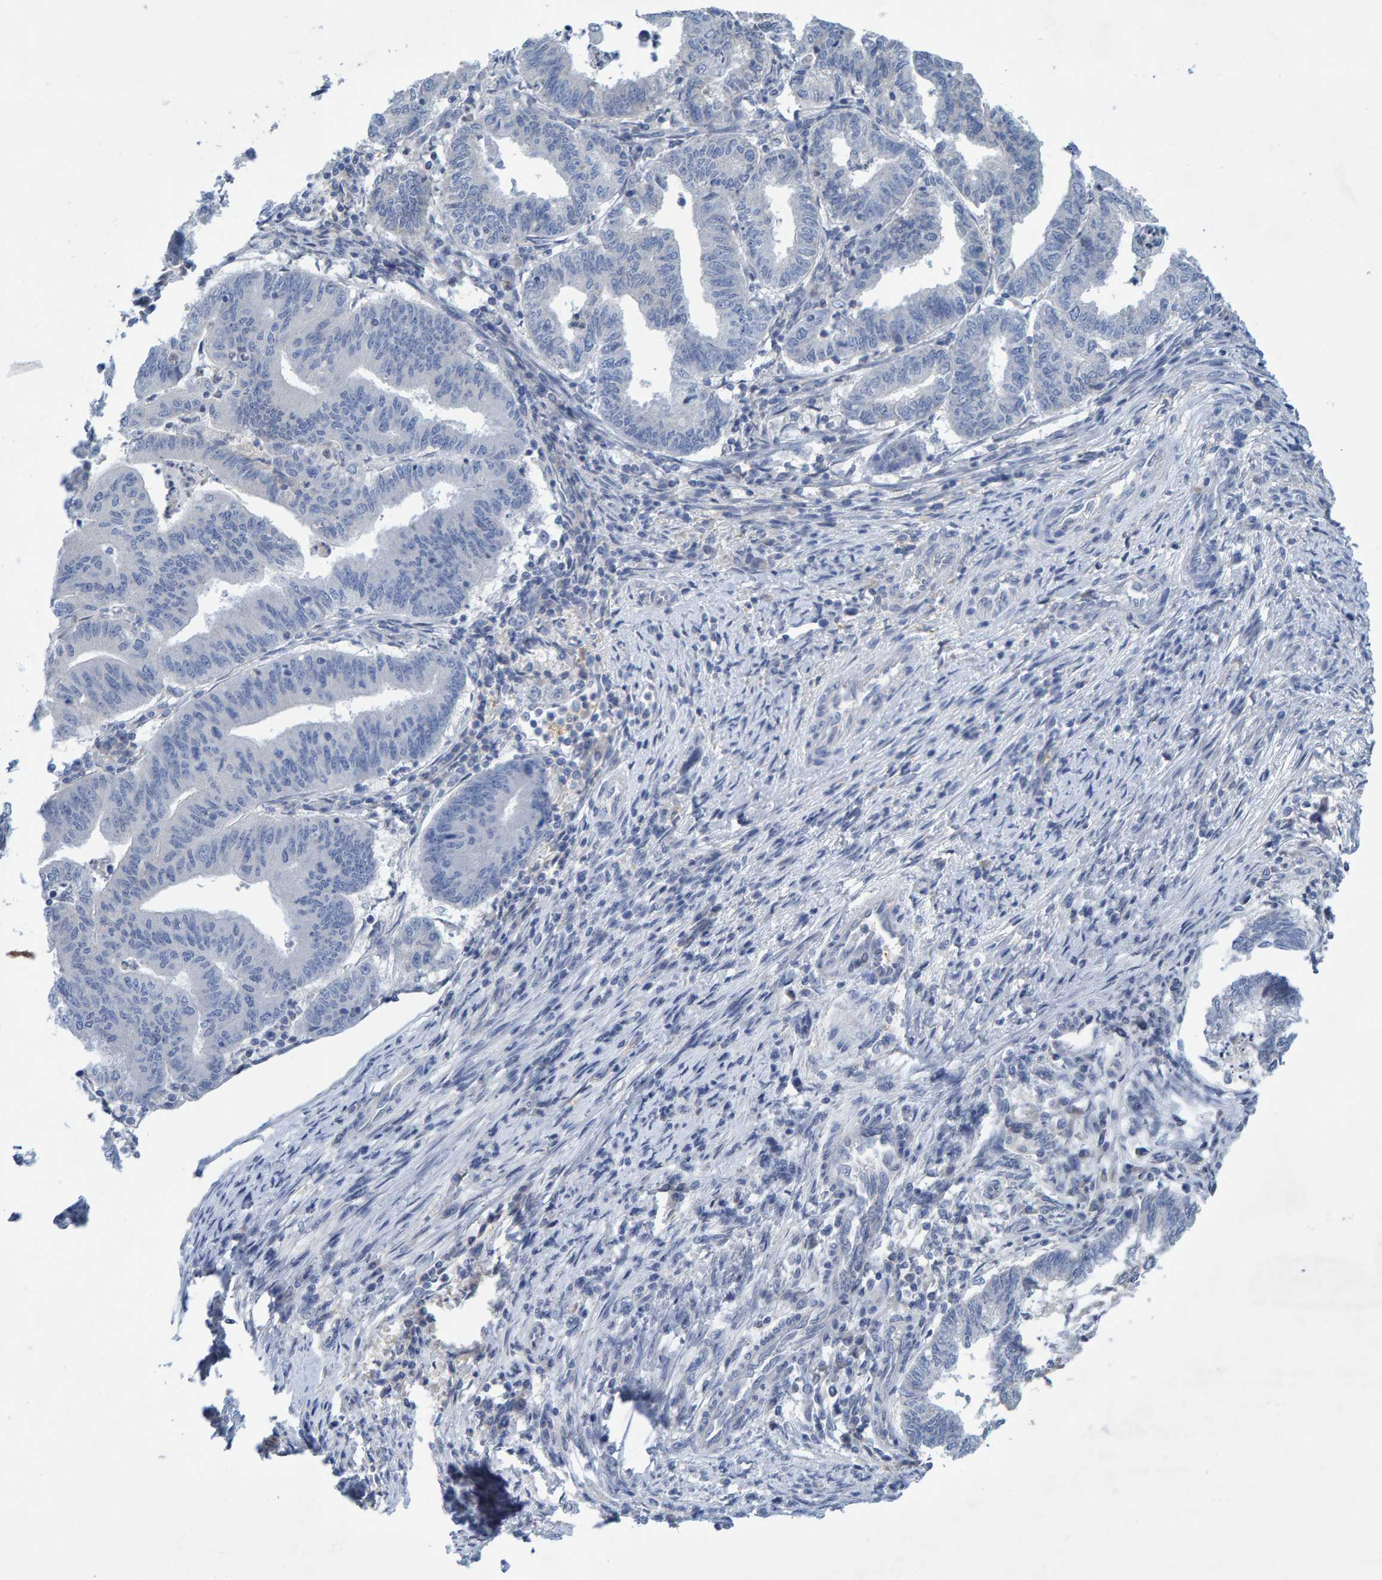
{"staining": {"intensity": "negative", "quantity": "none", "location": "none"}, "tissue": "endometrial cancer", "cell_type": "Tumor cells", "image_type": "cancer", "snomed": [{"axis": "morphology", "description": "Polyp, NOS"}, {"axis": "morphology", "description": "Adenocarcinoma, NOS"}, {"axis": "morphology", "description": "Adenoma, NOS"}, {"axis": "topography", "description": "Endometrium"}], "caption": "Tumor cells show no significant expression in polyp (endometrial). The staining was performed using DAB (3,3'-diaminobenzidine) to visualize the protein expression in brown, while the nuclei were stained in blue with hematoxylin (Magnification: 20x).", "gene": "ALAD", "patient": {"sex": "female", "age": 79}}